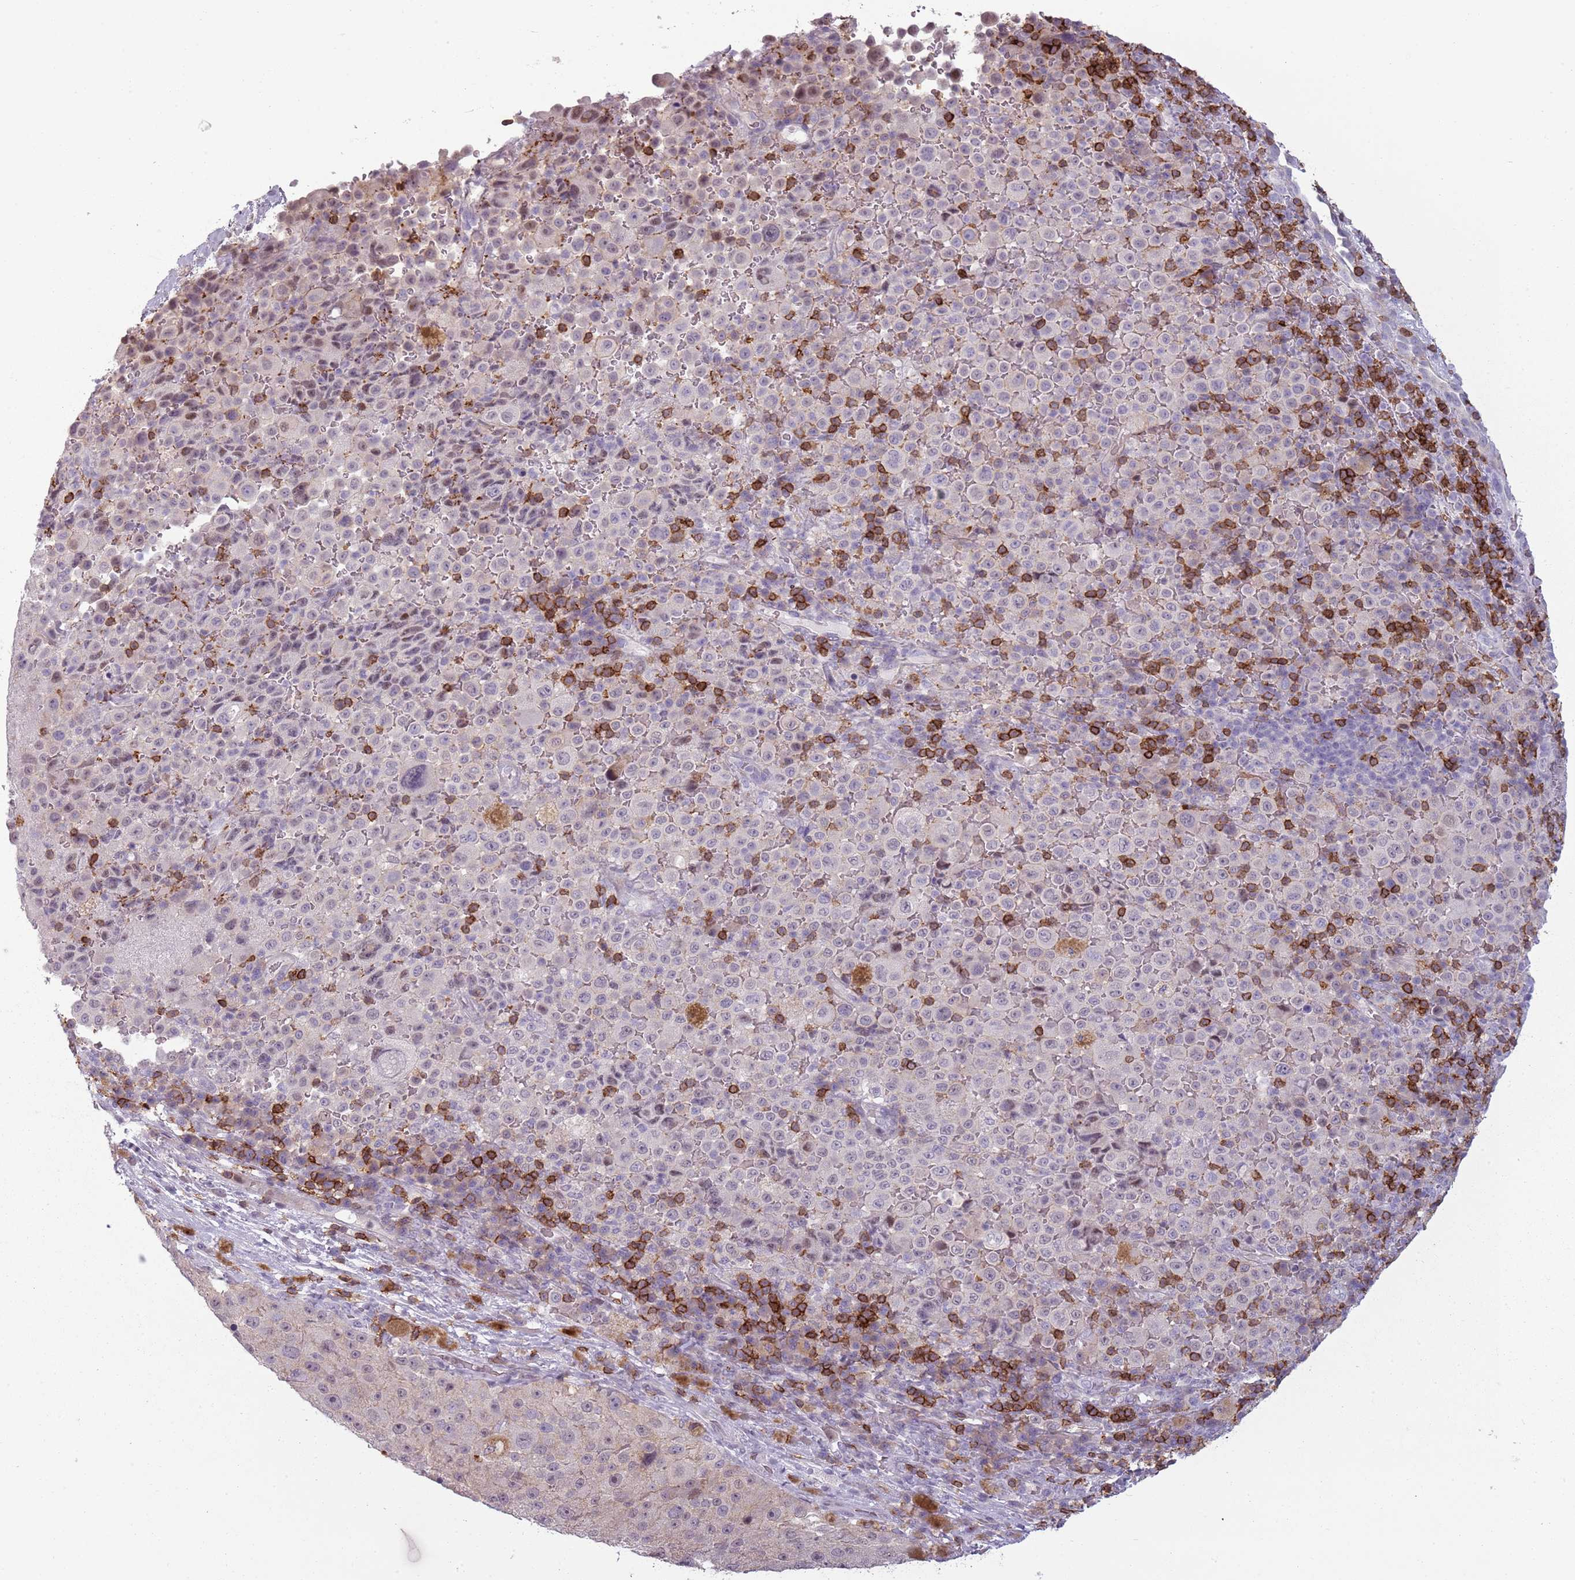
{"staining": {"intensity": "negative", "quantity": "none", "location": "none"}, "tissue": "melanoma", "cell_type": "Tumor cells", "image_type": "cancer", "snomed": [{"axis": "morphology", "description": "Malignant melanoma, Metastatic site"}, {"axis": "topography", "description": "Lymph node"}], "caption": "Micrograph shows no significant protein expression in tumor cells of melanoma.", "gene": "ZNF583", "patient": {"sex": "male", "age": 62}}